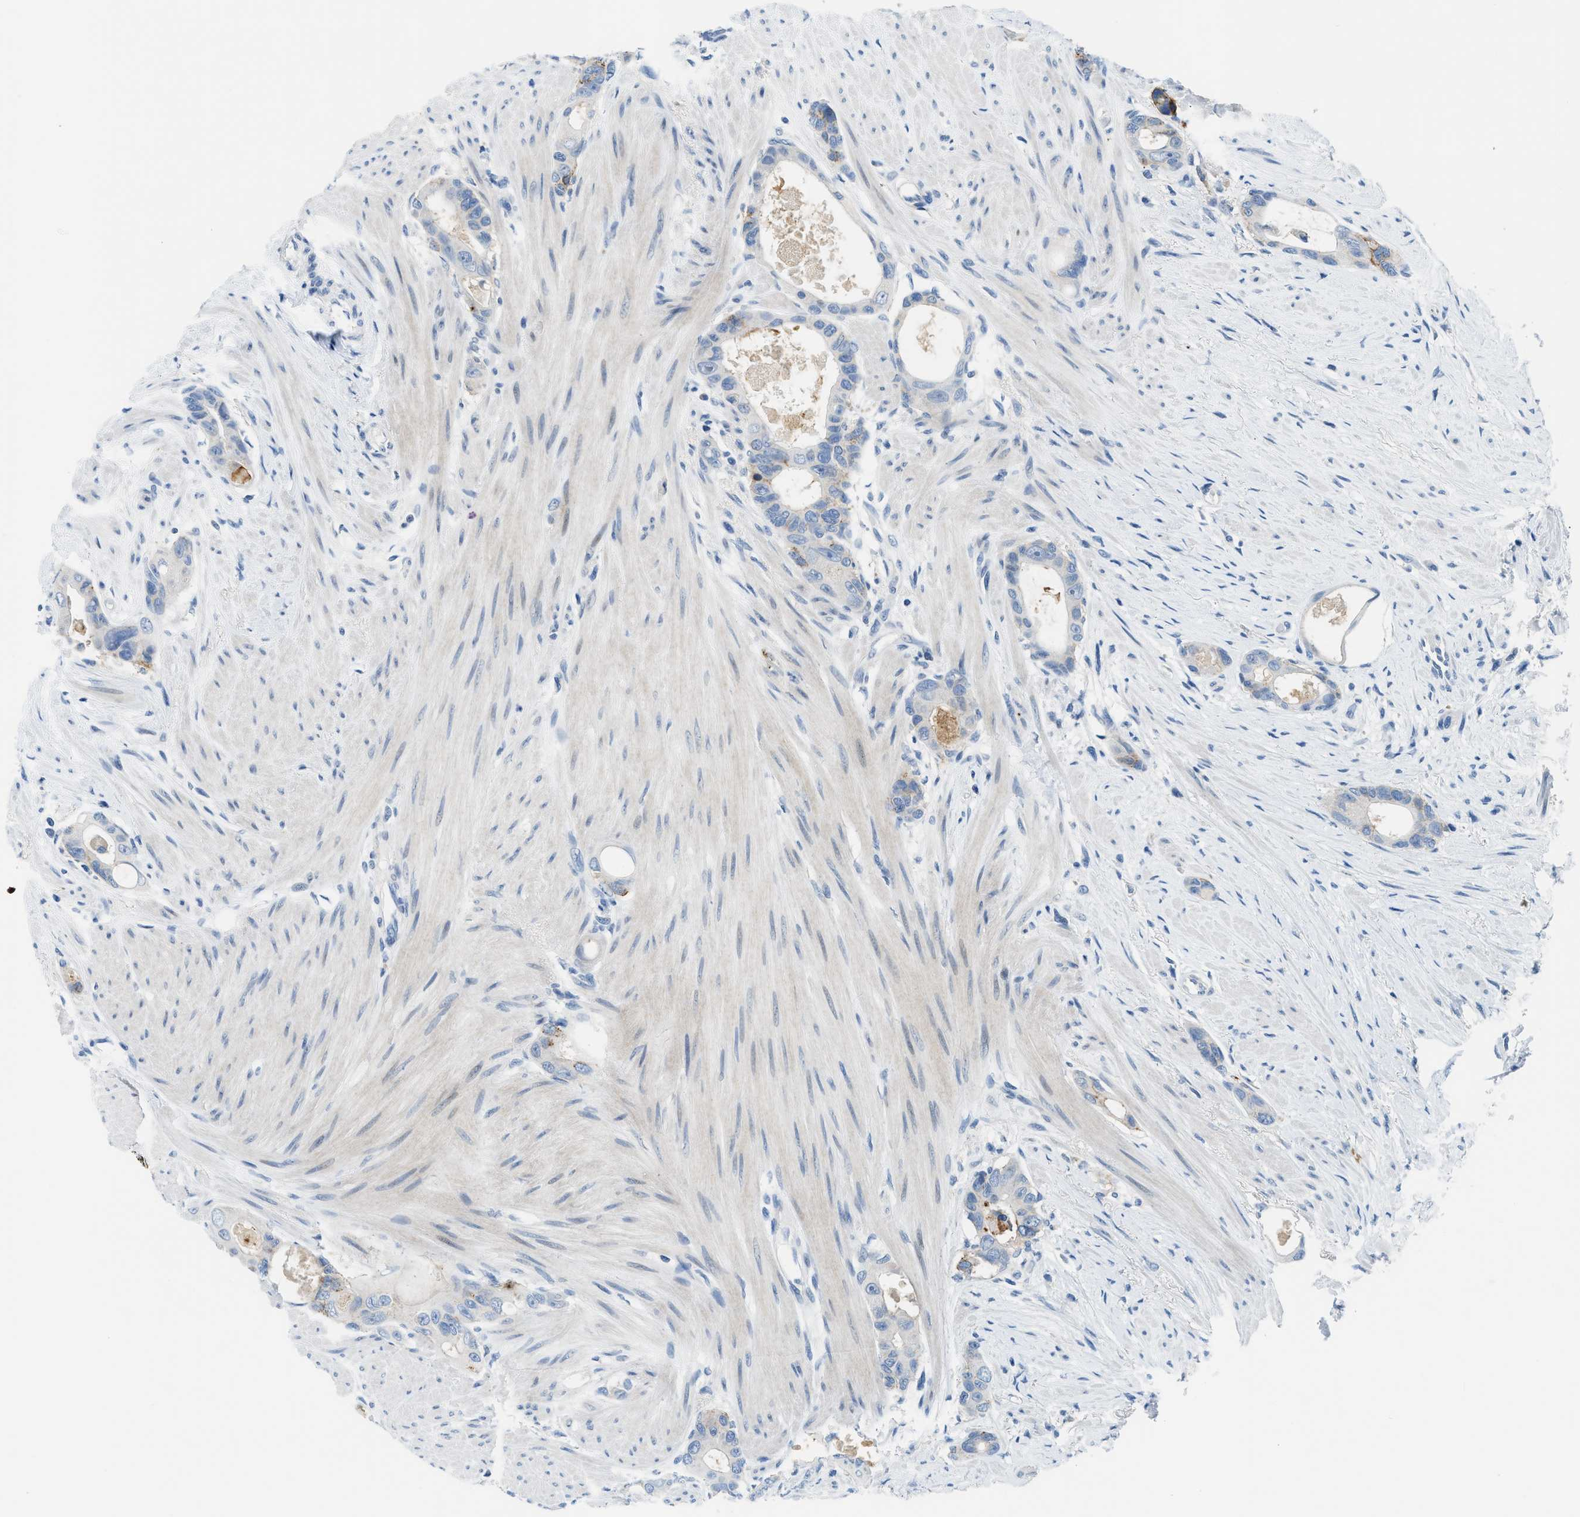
{"staining": {"intensity": "negative", "quantity": "none", "location": "none"}, "tissue": "colorectal cancer", "cell_type": "Tumor cells", "image_type": "cancer", "snomed": [{"axis": "morphology", "description": "Adenocarcinoma, NOS"}, {"axis": "topography", "description": "Rectum"}], "caption": "Immunohistochemistry (IHC) photomicrograph of colorectal cancer stained for a protein (brown), which reveals no expression in tumor cells.", "gene": "MBL2", "patient": {"sex": "male", "age": 51}}